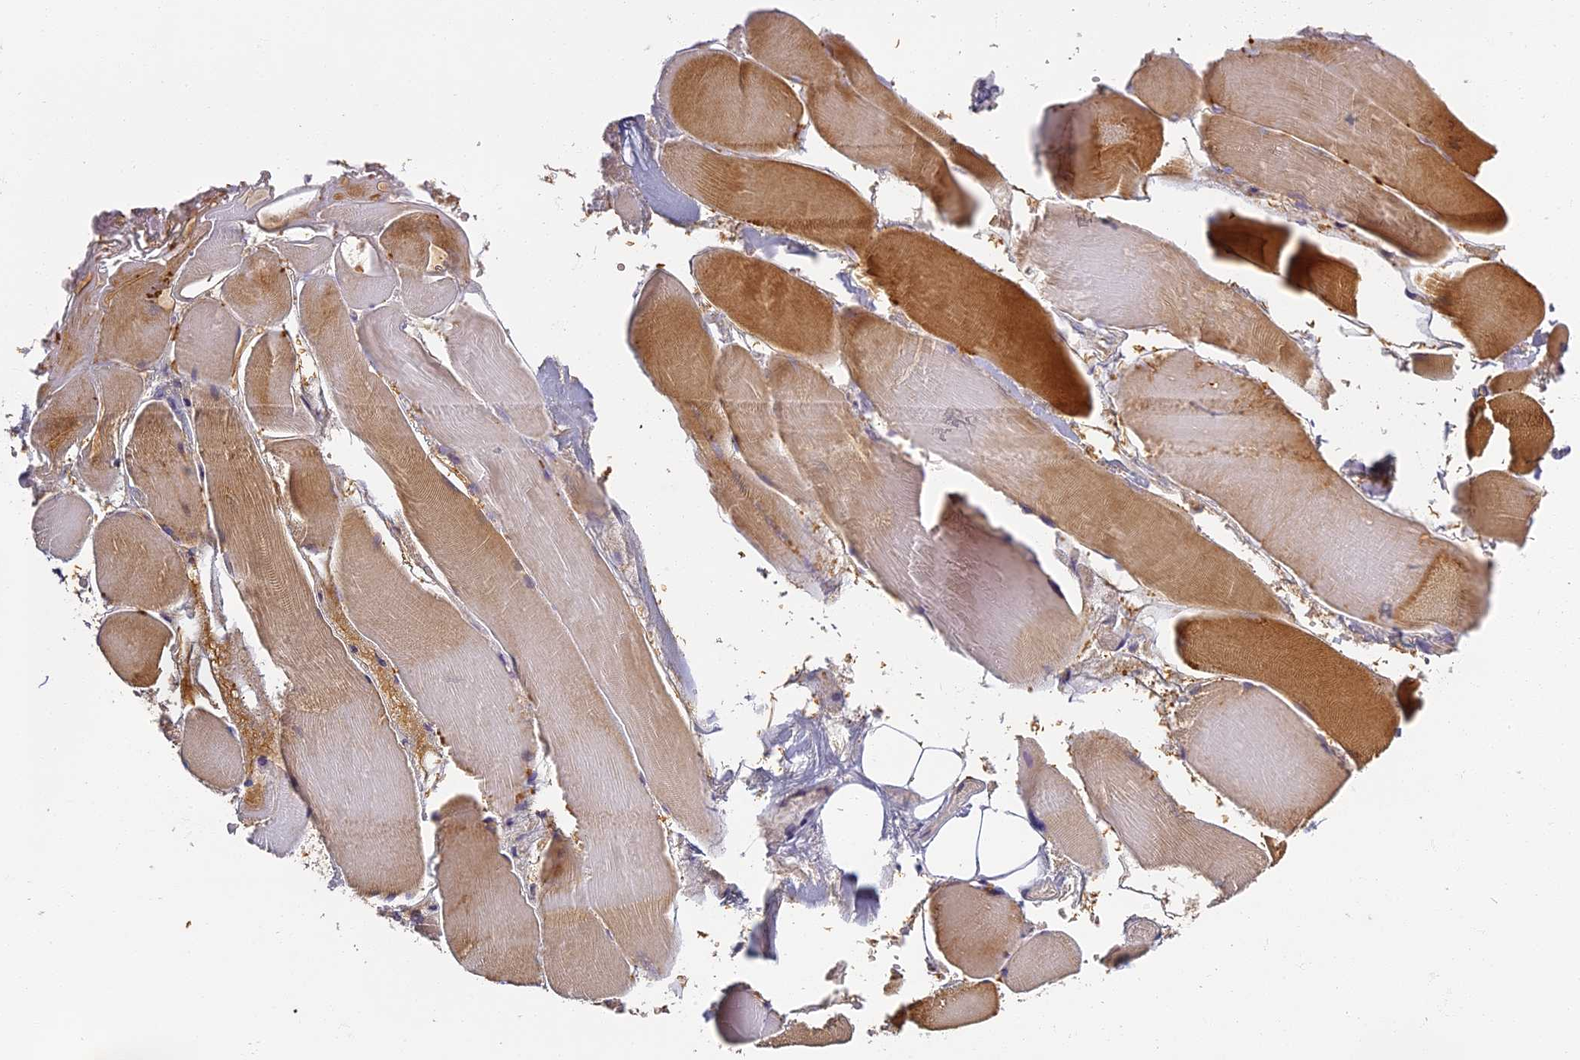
{"staining": {"intensity": "moderate", "quantity": "25%-75%", "location": "cytoplasmic/membranous"}, "tissue": "skeletal muscle", "cell_type": "Myocytes", "image_type": "normal", "snomed": [{"axis": "morphology", "description": "Normal tissue, NOS"}, {"axis": "morphology", "description": "Basal cell carcinoma"}, {"axis": "topography", "description": "Skeletal muscle"}], "caption": "IHC (DAB (3,3'-diaminobenzidine)) staining of normal human skeletal muscle exhibits moderate cytoplasmic/membranous protein staining in approximately 25%-75% of myocytes. The protein is stained brown, and the nuclei are stained in blue (DAB IHC with brightfield microscopy, high magnification).", "gene": "AP4E1", "patient": {"sex": "female", "age": 64}}